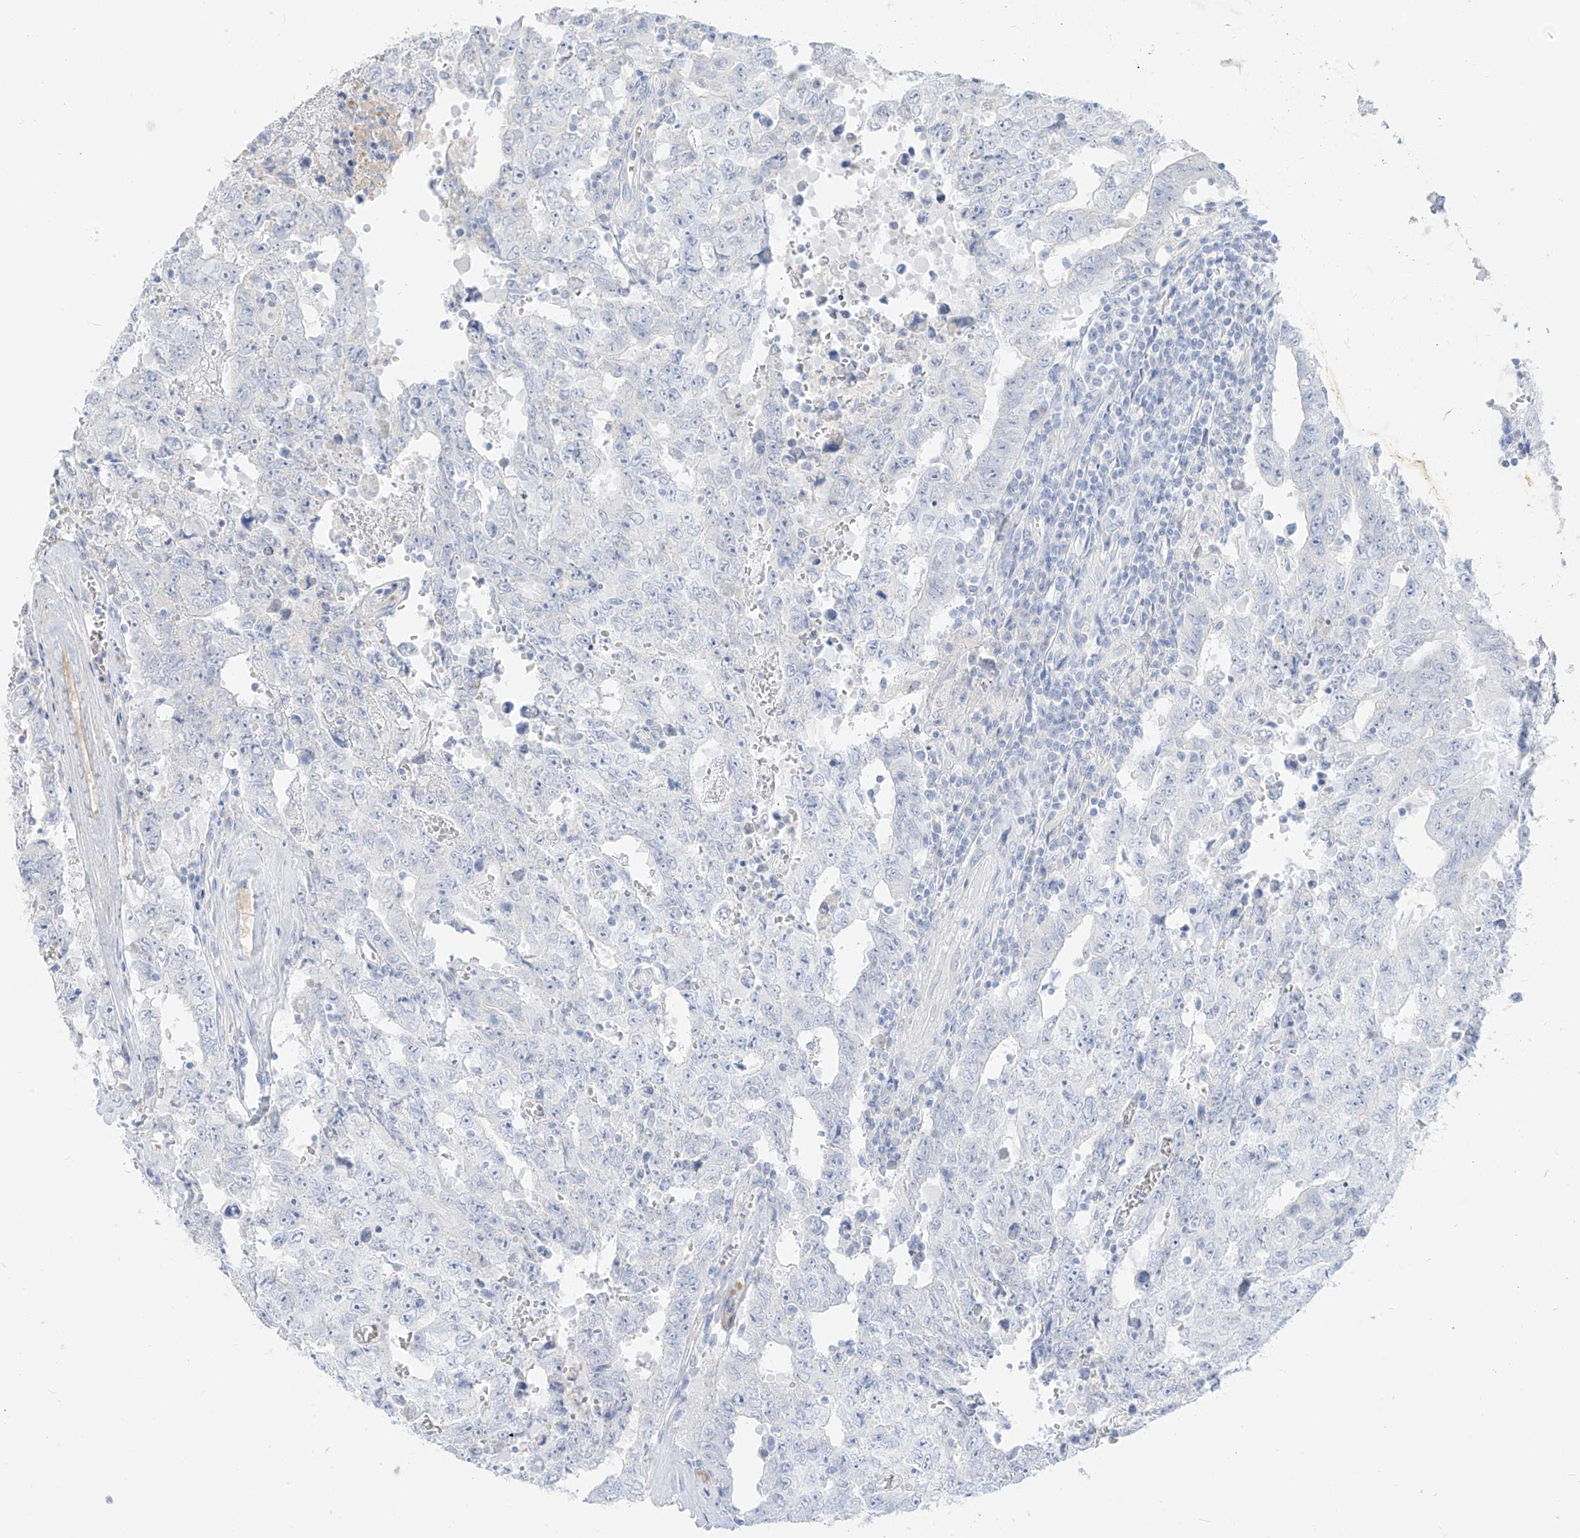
{"staining": {"intensity": "negative", "quantity": "none", "location": "none"}, "tissue": "testis cancer", "cell_type": "Tumor cells", "image_type": "cancer", "snomed": [{"axis": "morphology", "description": "Carcinoma, Embryonal, NOS"}, {"axis": "topography", "description": "Testis"}], "caption": "The micrograph displays no significant positivity in tumor cells of embryonal carcinoma (testis).", "gene": "ARHGEF40", "patient": {"sex": "male", "age": 26}}